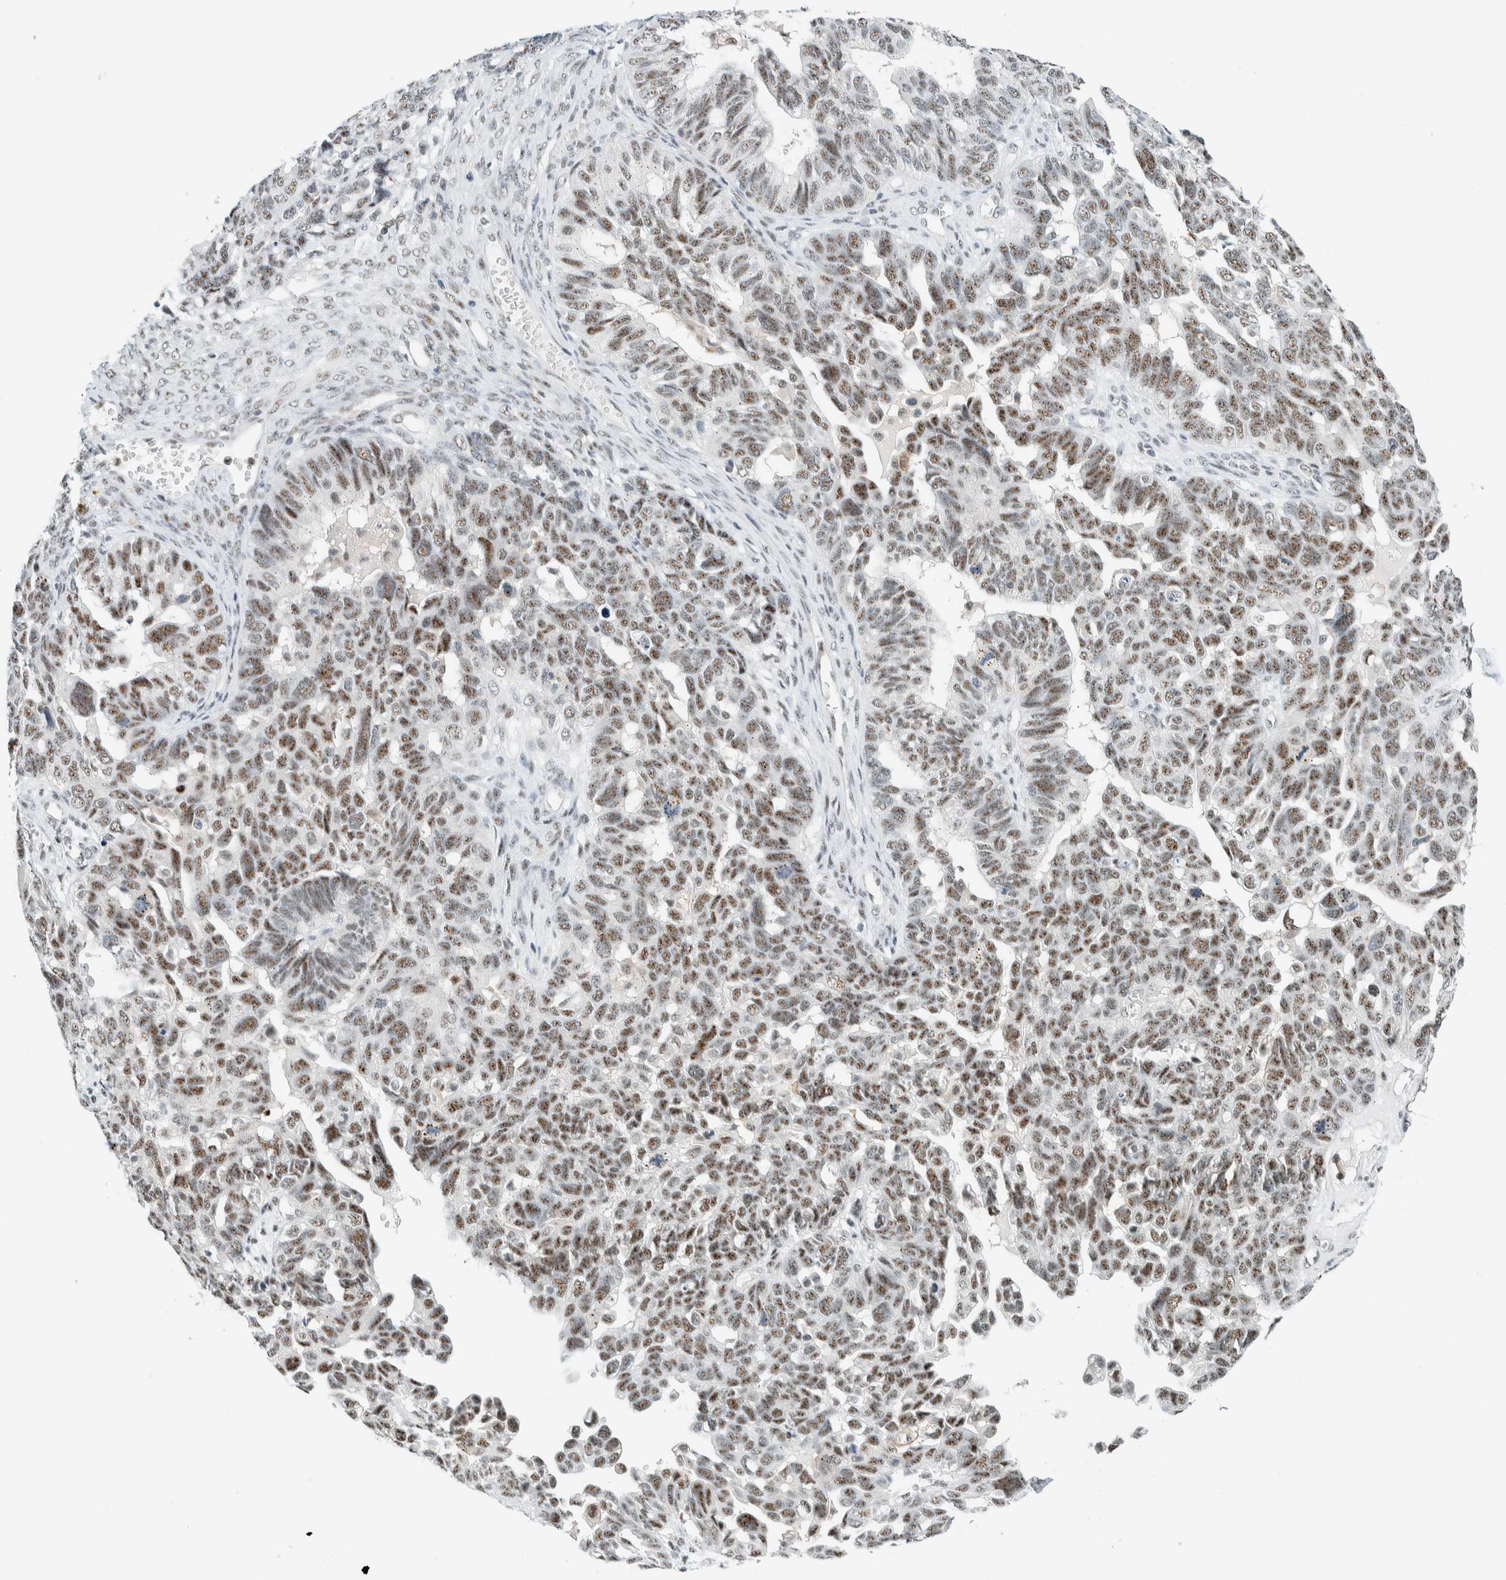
{"staining": {"intensity": "moderate", "quantity": ">75%", "location": "nuclear"}, "tissue": "ovarian cancer", "cell_type": "Tumor cells", "image_type": "cancer", "snomed": [{"axis": "morphology", "description": "Cystadenocarcinoma, serous, NOS"}, {"axis": "topography", "description": "Ovary"}], "caption": "Human ovarian serous cystadenocarcinoma stained for a protein (brown) demonstrates moderate nuclear positive positivity in approximately >75% of tumor cells.", "gene": "CYSRT1", "patient": {"sex": "female", "age": 79}}